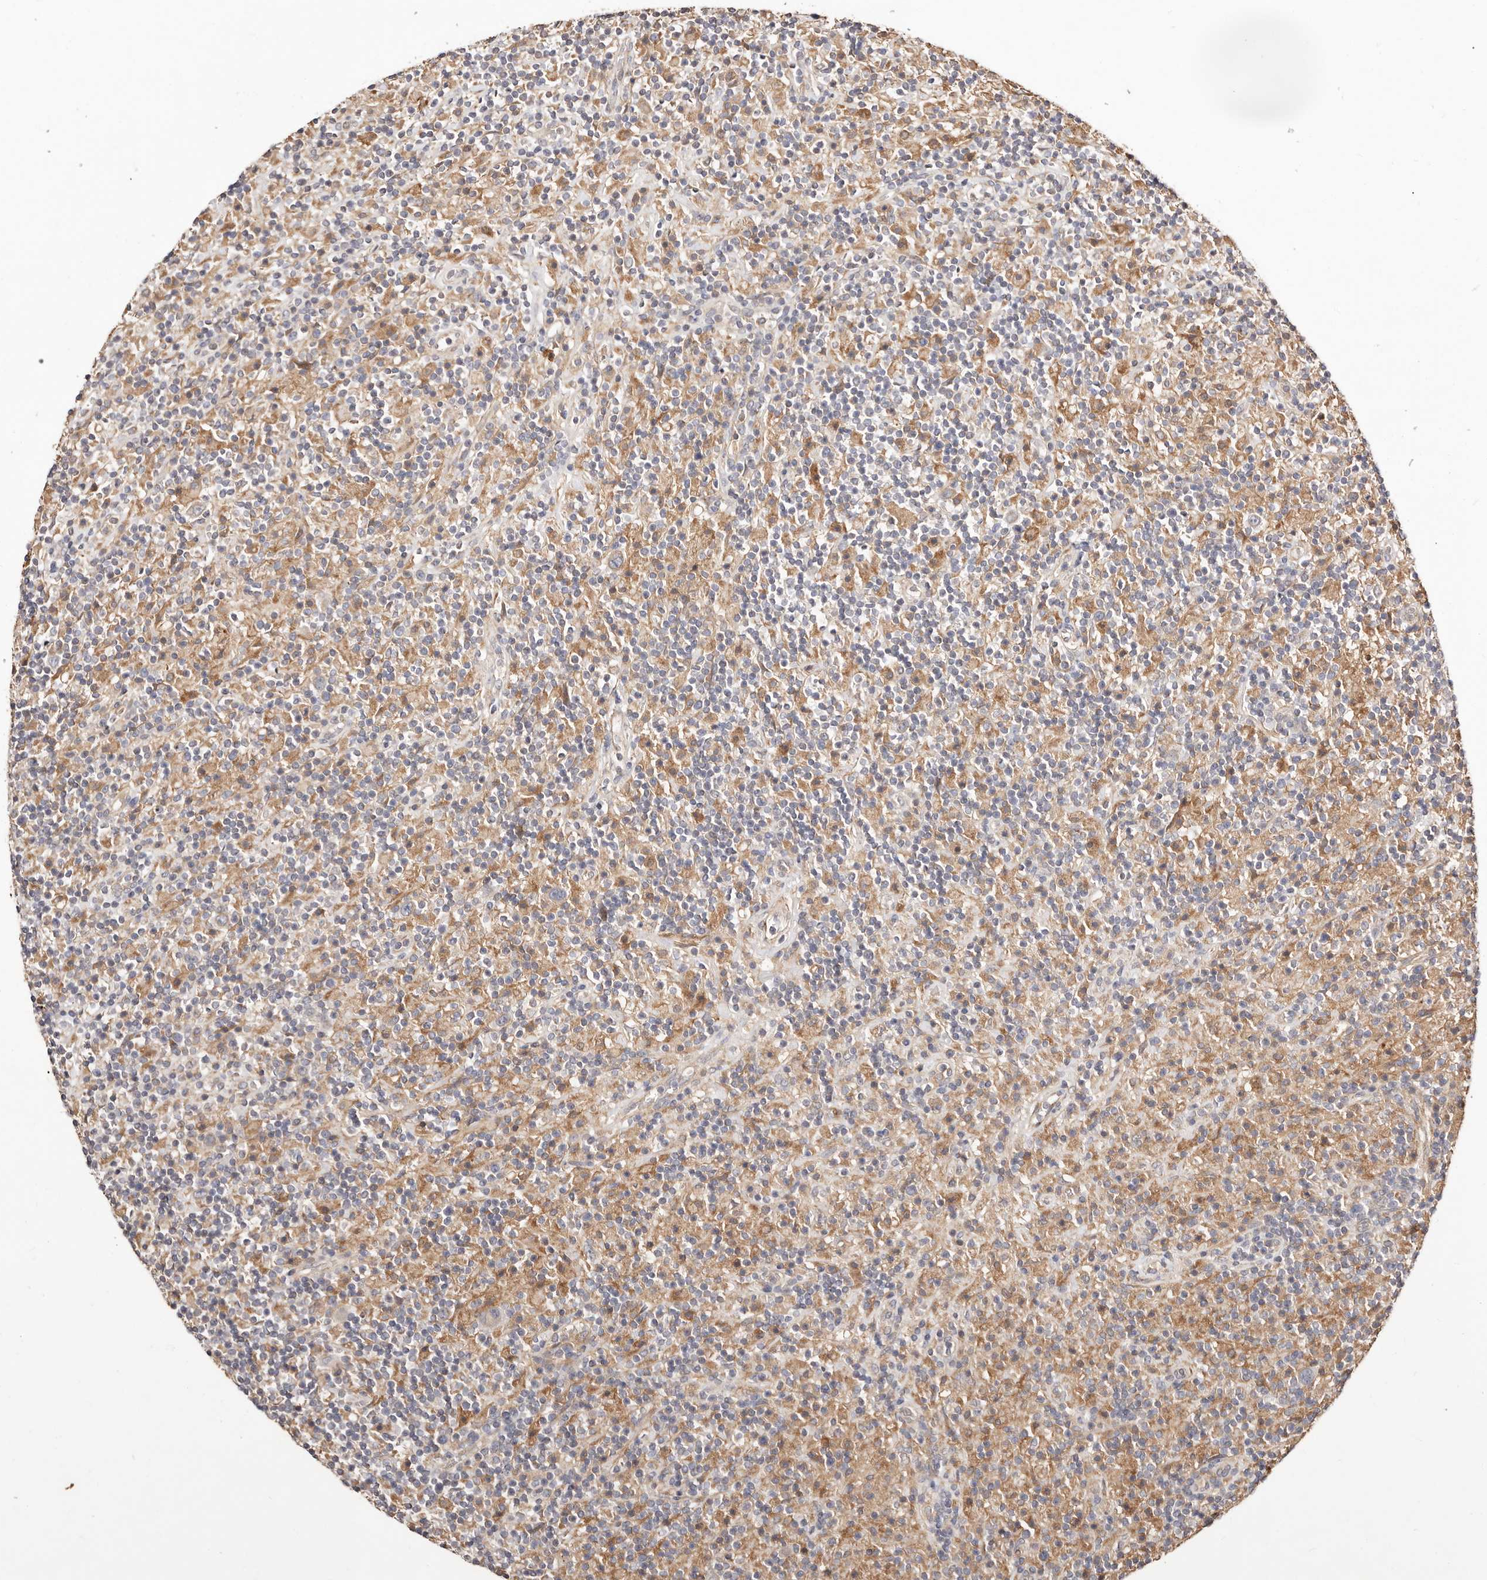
{"staining": {"intensity": "negative", "quantity": "none", "location": "none"}, "tissue": "lymphoma", "cell_type": "Tumor cells", "image_type": "cancer", "snomed": [{"axis": "morphology", "description": "Hodgkin's disease, NOS"}, {"axis": "topography", "description": "Lymph node"}], "caption": "High power microscopy micrograph of an immunohistochemistry micrograph of Hodgkin's disease, revealing no significant expression in tumor cells.", "gene": "MAPK1", "patient": {"sex": "male", "age": 70}}